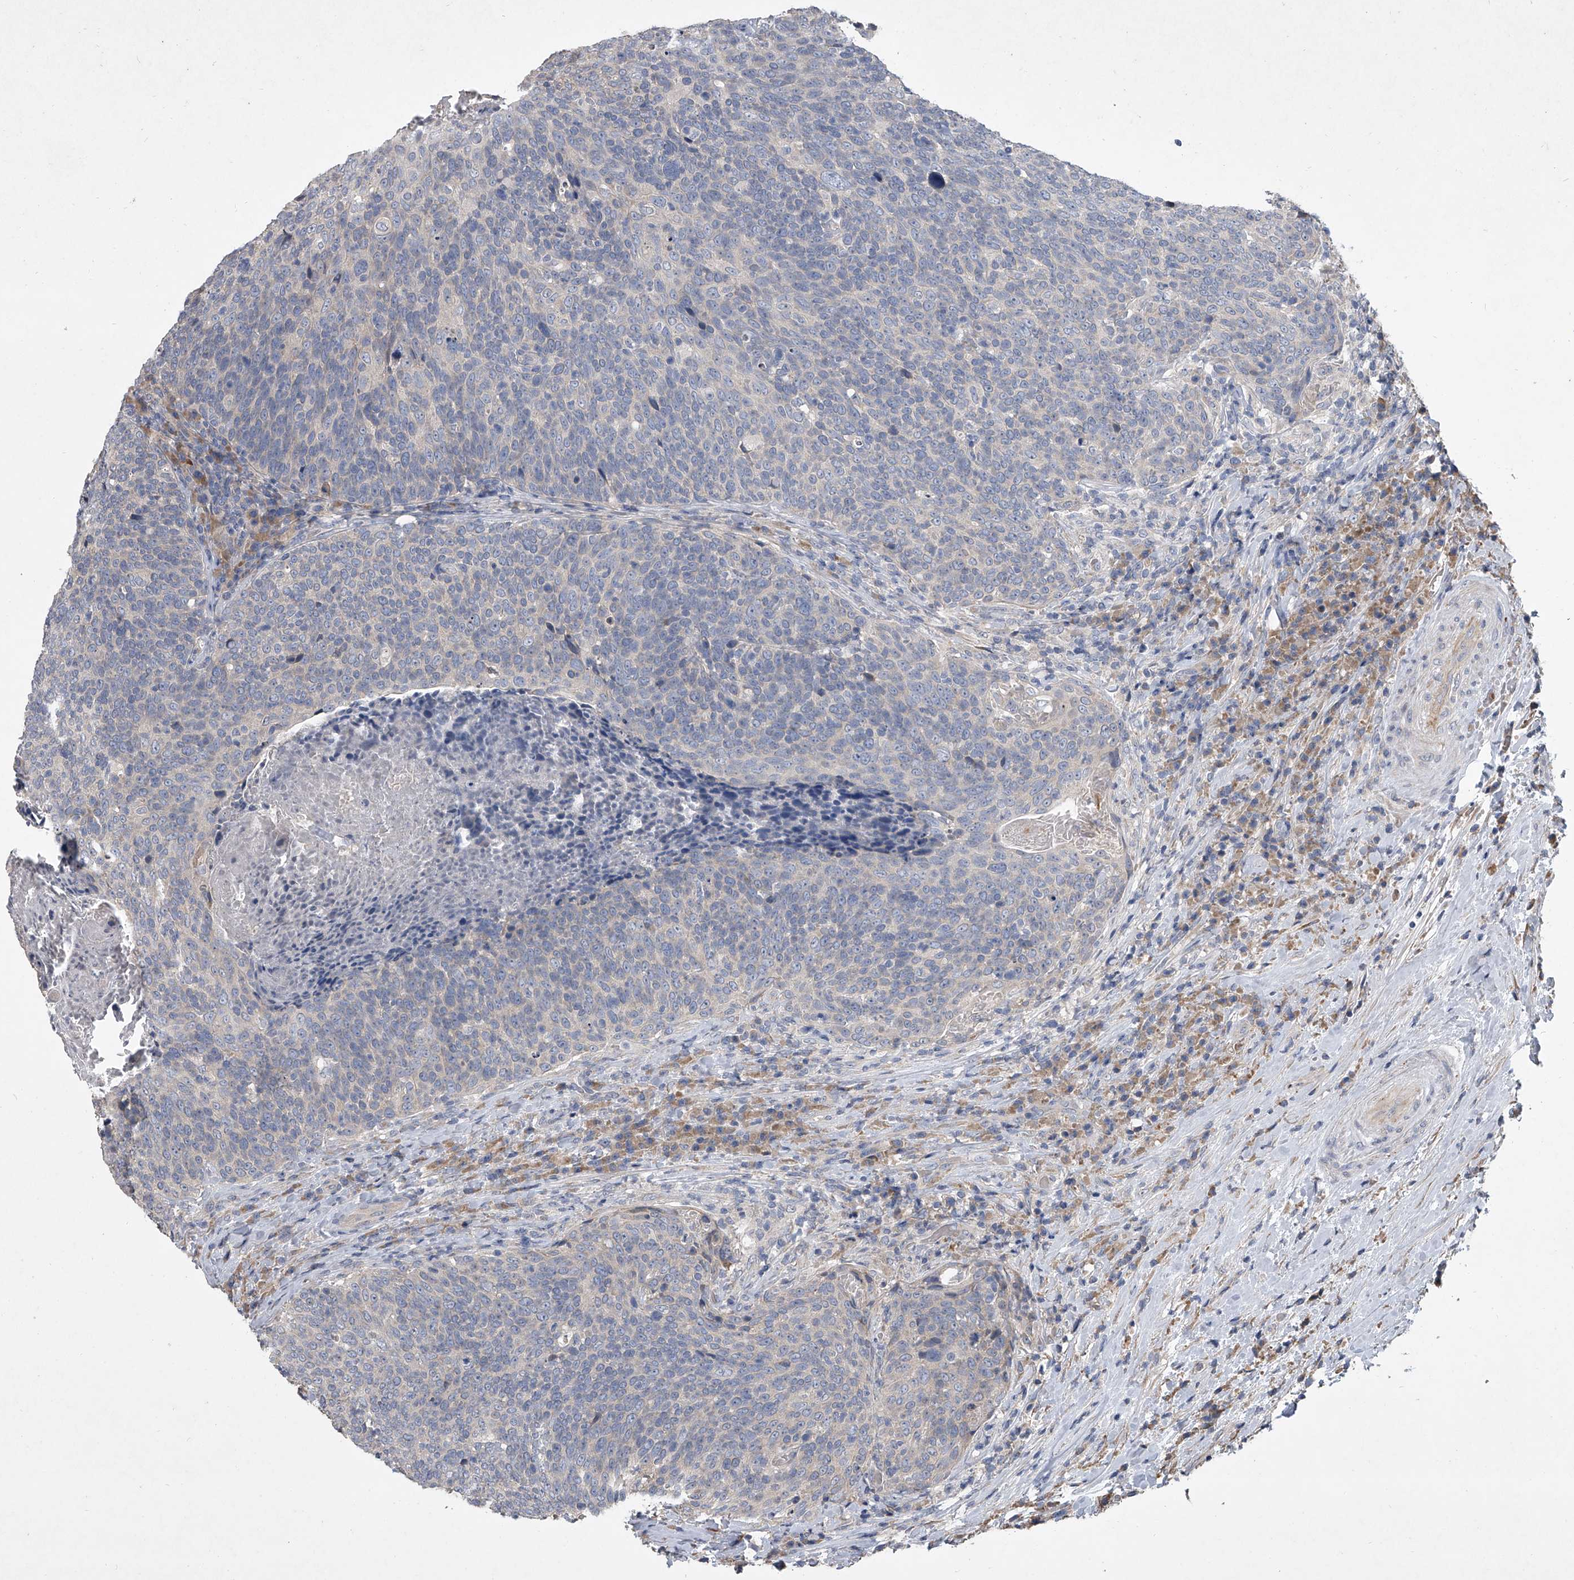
{"staining": {"intensity": "negative", "quantity": "none", "location": "none"}, "tissue": "head and neck cancer", "cell_type": "Tumor cells", "image_type": "cancer", "snomed": [{"axis": "morphology", "description": "Squamous cell carcinoma, NOS"}, {"axis": "morphology", "description": "Squamous cell carcinoma, metastatic, NOS"}, {"axis": "topography", "description": "Lymph node"}, {"axis": "topography", "description": "Head-Neck"}], "caption": "This is an IHC histopathology image of head and neck cancer. There is no staining in tumor cells.", "gene": "DOCK9", "patient": {"sex": "male", "age": 62}}